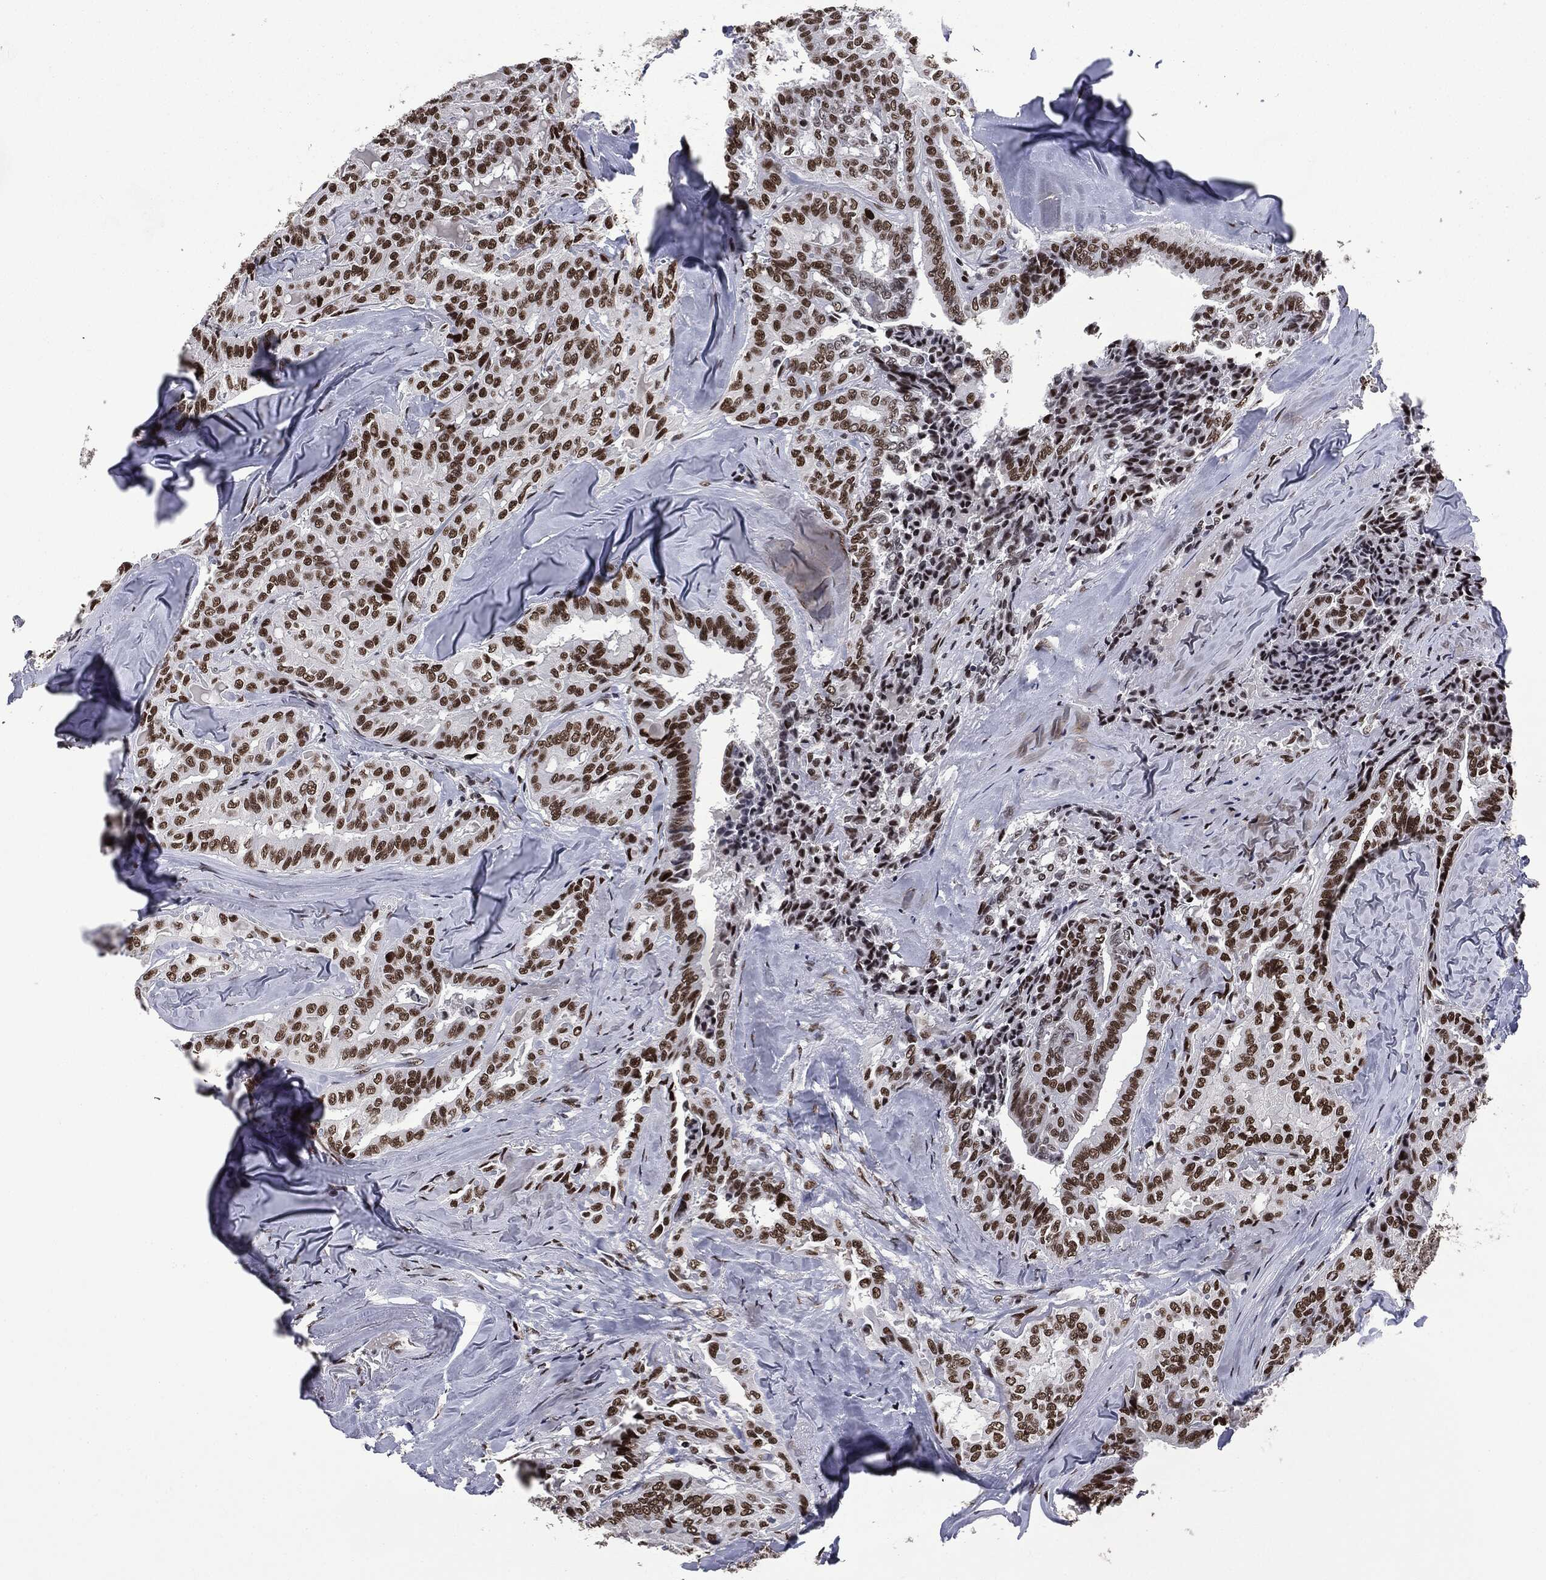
{"staining": {"intensity": "strong", "quantity": ">75%", "location": "nuclear"}, "tissue": "thyroid cancer", "cell_type": "Tumor cells", "image_type": "cancer", "snomed": [{"axis": "morphology", "description": "Papillary adenocarcinoma, NOS"}, {"axis": "topography", "description": "Thyroid gland"}], "caption": "This histopathology image displays immunohistochemistry staining of papillary adenocarcinoma (thyroid), with high strong nuclear expression in about >75% of tumor cells.", "gene": "MSH2", "patient": {"sex": "female", "age": 68}}